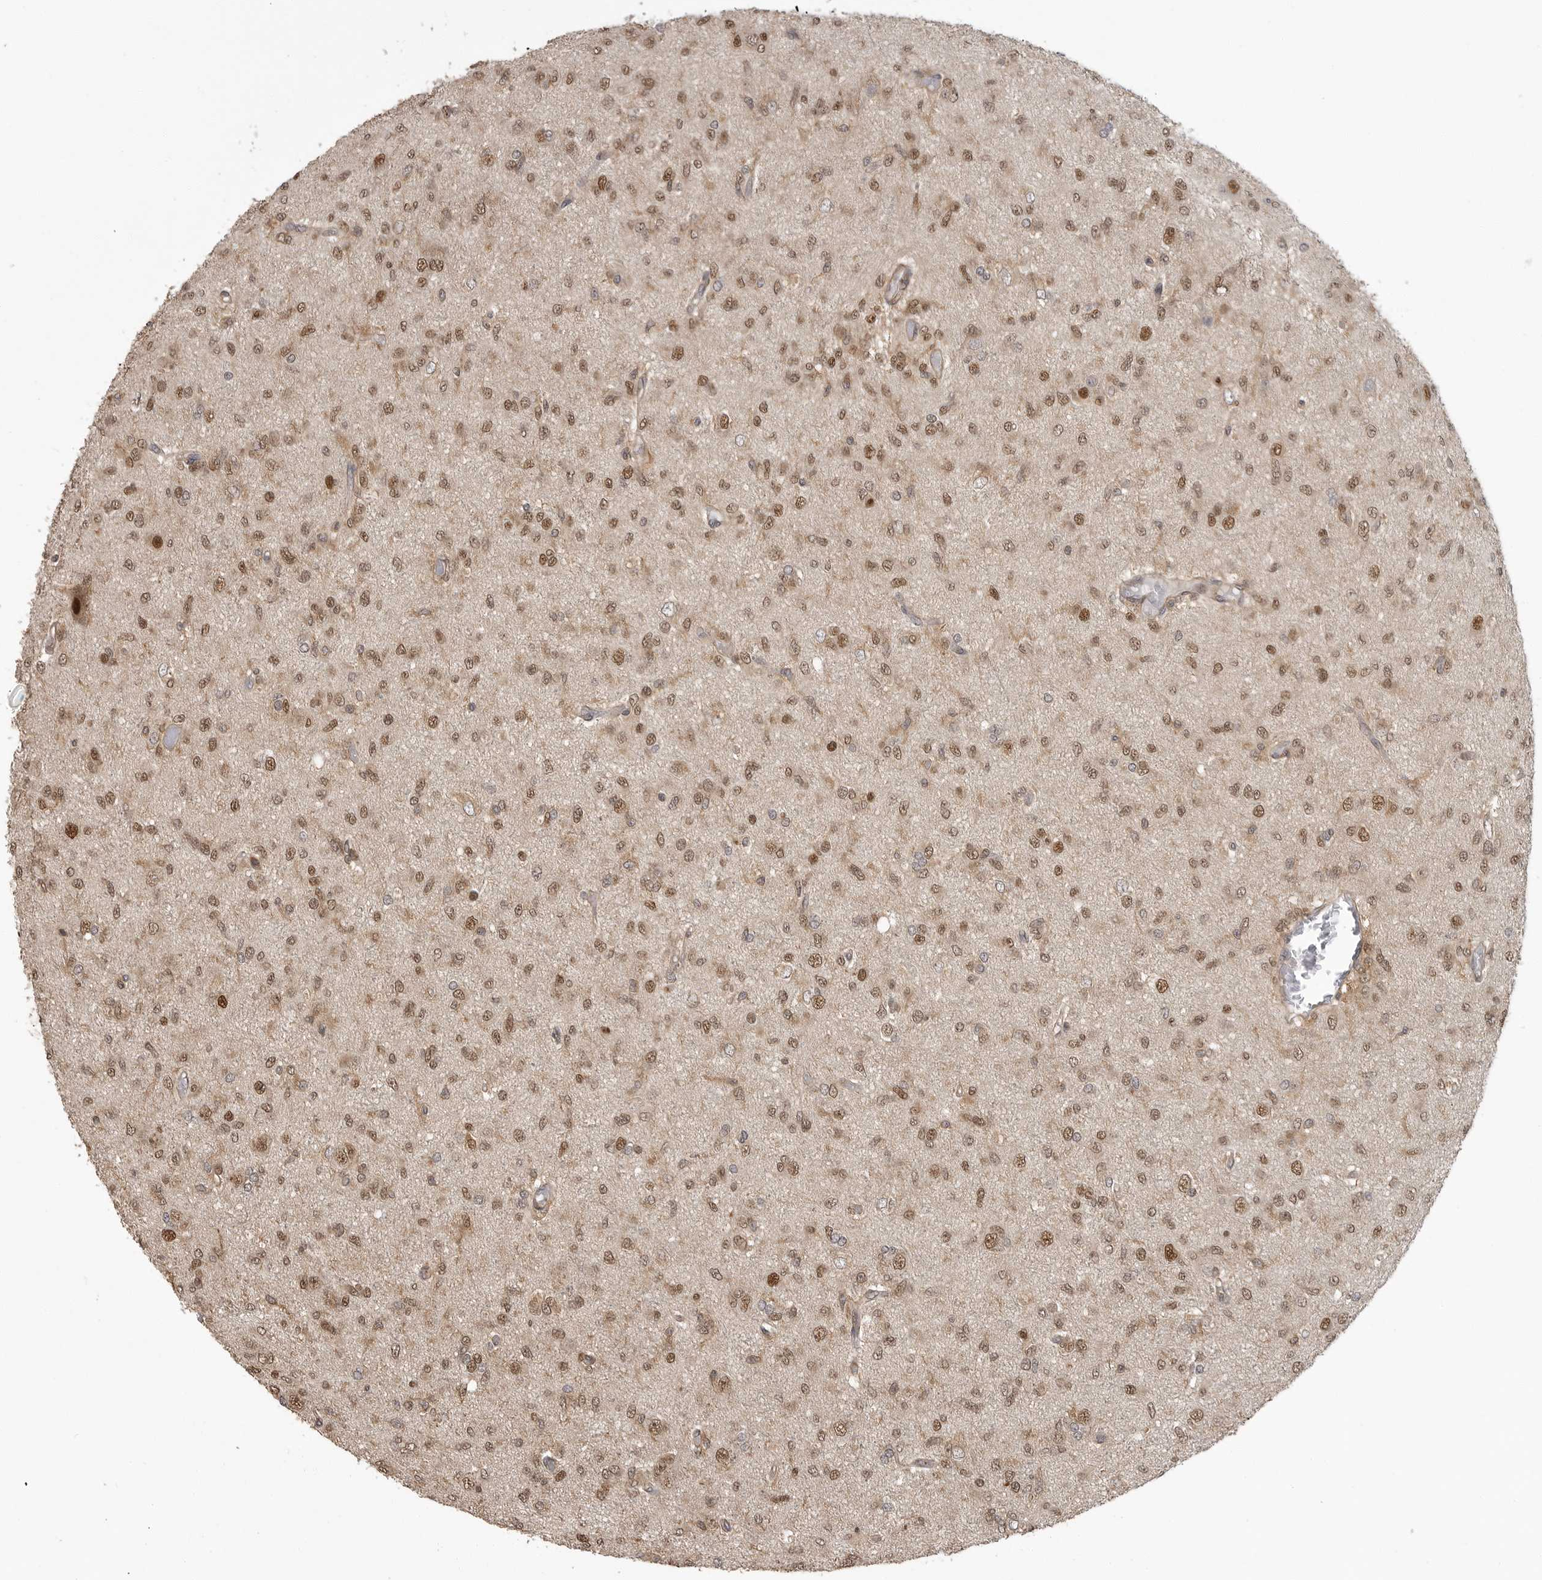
{"staining": {"intensity": "moderate", "quantity": ">75%", "location": "nuclear"}, "tissue": "glioma", "cell_type": "Tumor cells", "image_type": "cancer", "snomed": [{"axis": "morphology", "description": "Glioma, malignant, High grade"}, {"axis": "topography", "description": "Brain"}], "caption": "There is medium levels of moderate nuclear staining in tumor cells of glioma, as demonstrated by immunohistochemical staining (brown color).", "gene": "ERN1", "patient": {"sex": "female", "age": 59}}